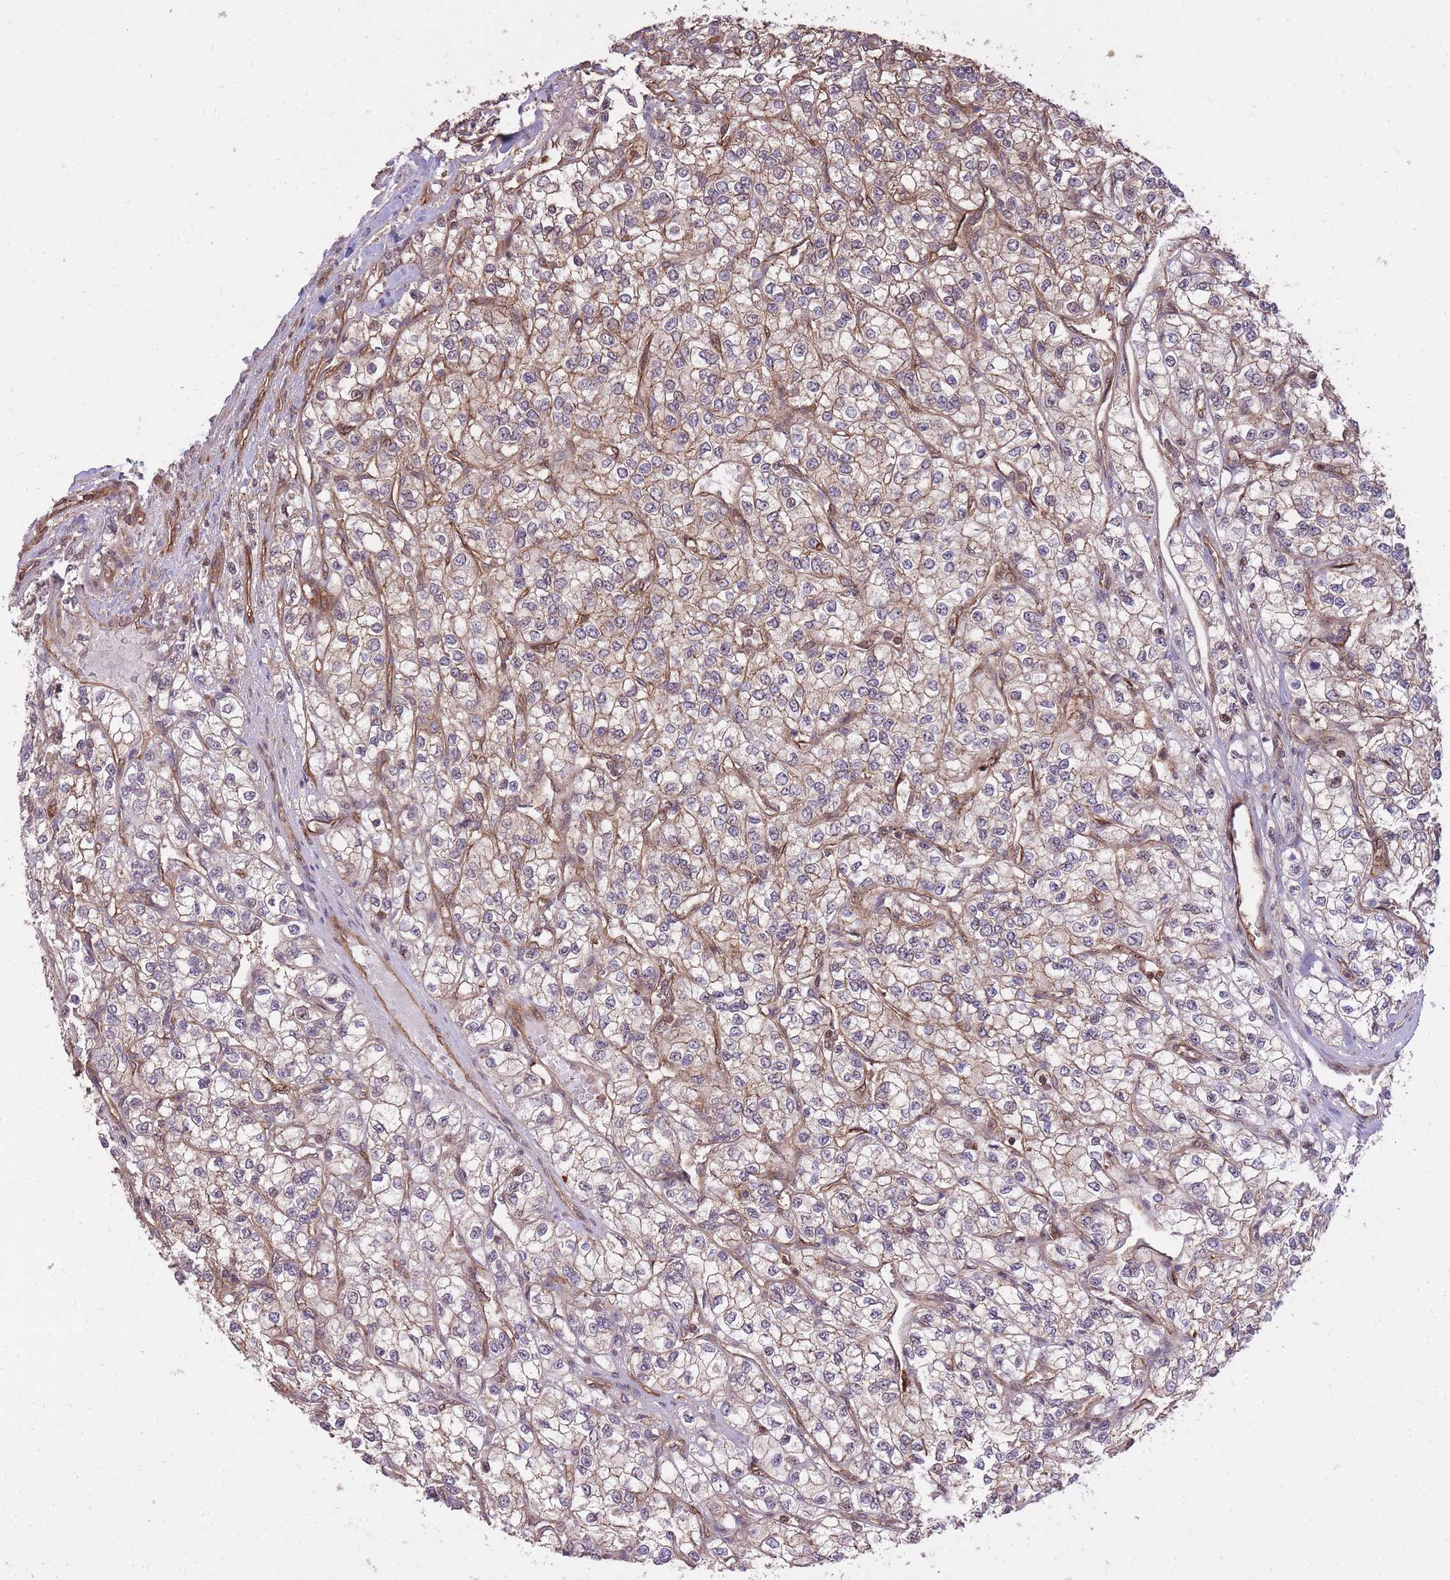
{"staining": {"intensity": "weak", "quantity": "25%-75%", "location": "cytoplasmic/membranous"}, "tissue": "renal cancer", "cell_type": "Tumor cells", "image_type": "cancer", "snomed": [{"axis": "morphology", "description": "Adenocarcinoma, NOS"}, {"axis": "topography", "description": "Kidney"}], "caption": "Renal cancer stained with DAB immunohistochemistry (IHC) displays low levels of weak cytoplasmic/membranous positivity in about 25%-75% of tumor cells. Nuclei are stained in blue.", "gene": "PLD1", "patient": {"sex": "male", "age": 80}}